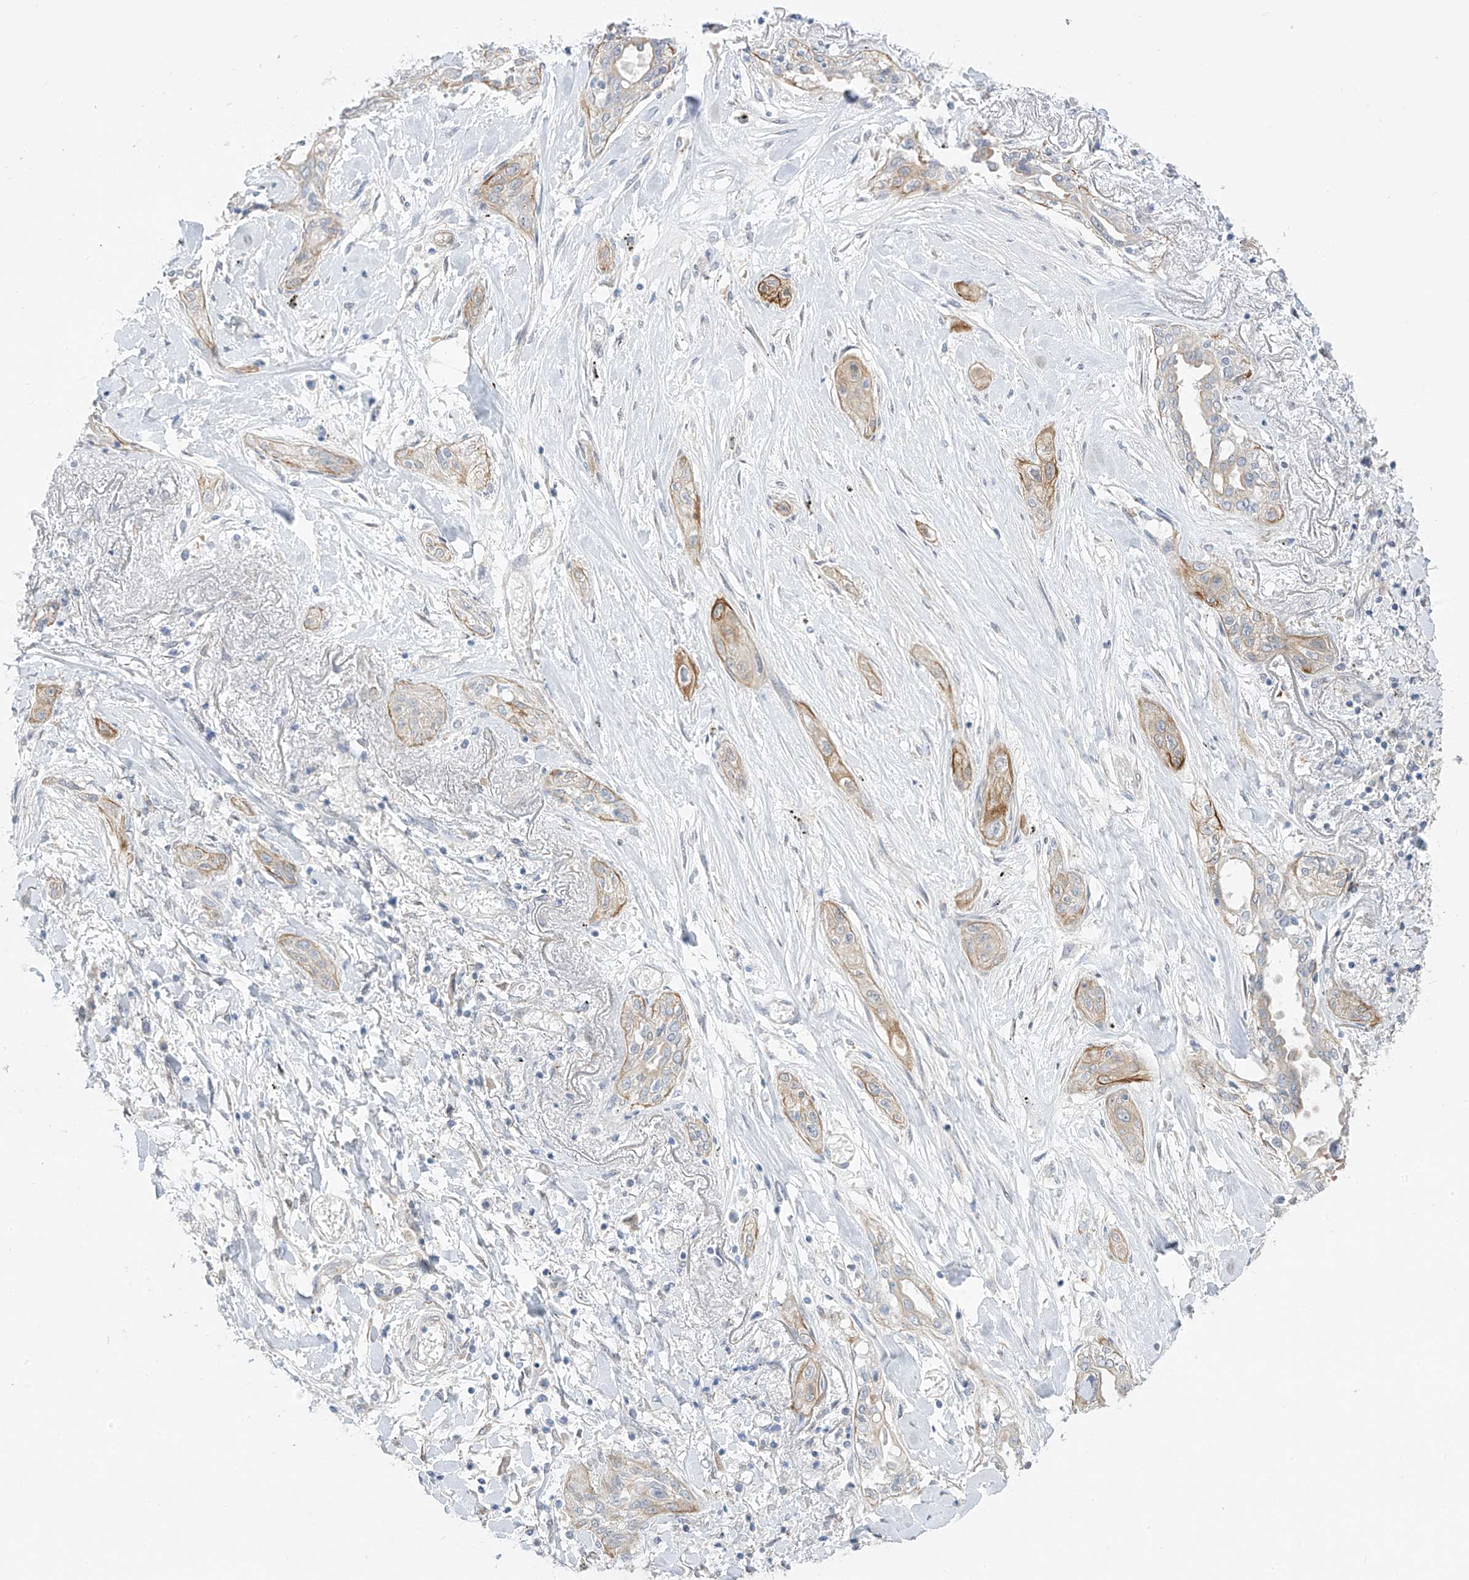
{"staining": {"intensity": "weak", "quantity": "25%-75%", "location": "cytoplasmic/membranous"}, "tissue": "lung cancer", "cell_type": "Tumor cells", "image_type": "cancer", "snomed": [{"axis": "morphology", "description": "Squamous cell carcinoma, NOS"}, {"axis": "topography", "description": "Lung"}], "caption": "A histopathology image of lung squamous cell carcinoma stained for a protein reveals weak cytoplasmic/membranous brown staining in tumor cells.", "gene": "EIPR1", "patient": {"sex": "female", "age": 47}}